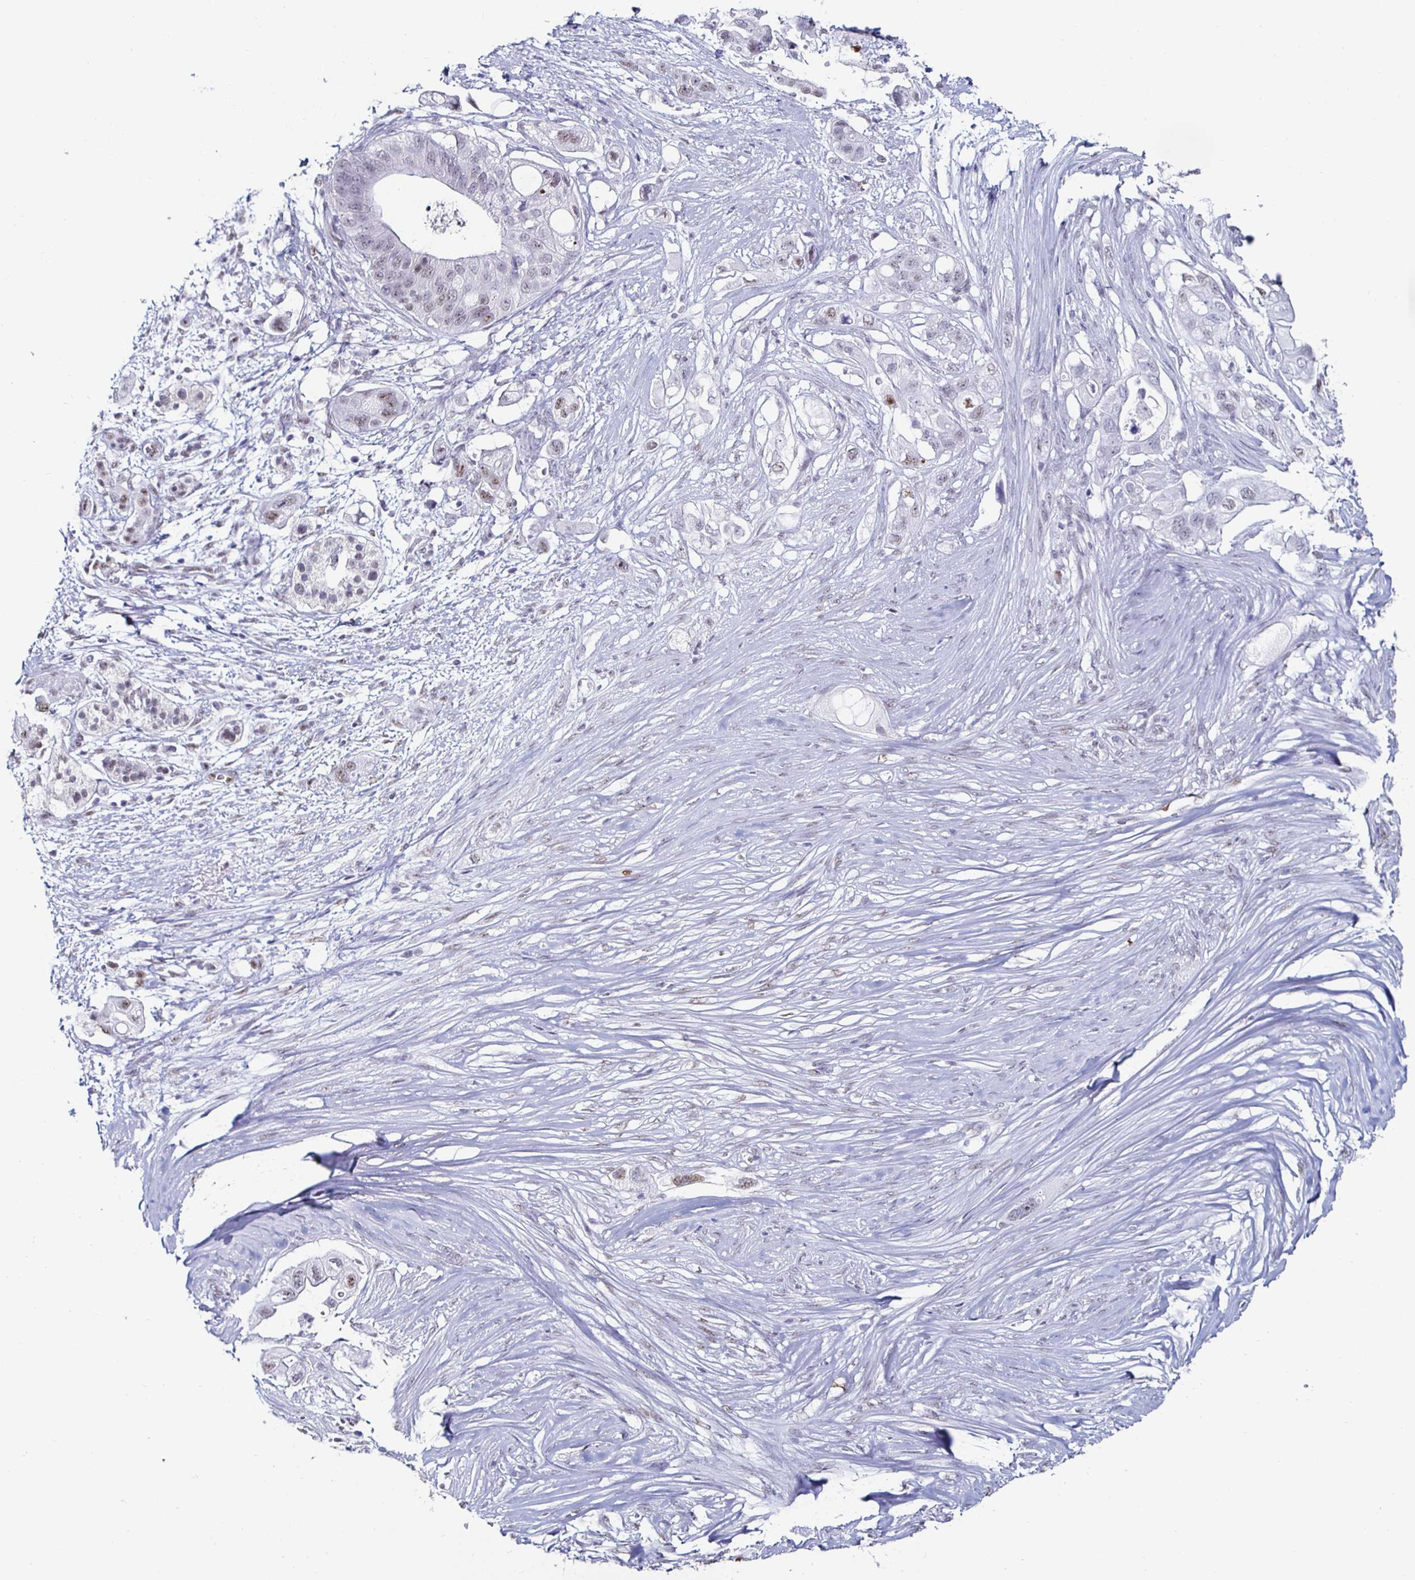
{"staining": {"intensity": "weak", "quantity": "<25%", "location": "nuclear"}, "tissue": "pancreatic cancer", "cell_type": "Tumor cells", "image_type": "cancer", "snomed": [{"axis": "morphology", "description": "Adenocarcinoma, NOS"}, {"axis": "topography", "description": "Pancreas"}], "caption": "IHC of human pancreatic cancer (adenocarcinoma) exhibits no positivity in tumor cells.", "gene": "DDX39B", "patient": {"sex": "female", "age": 72}}